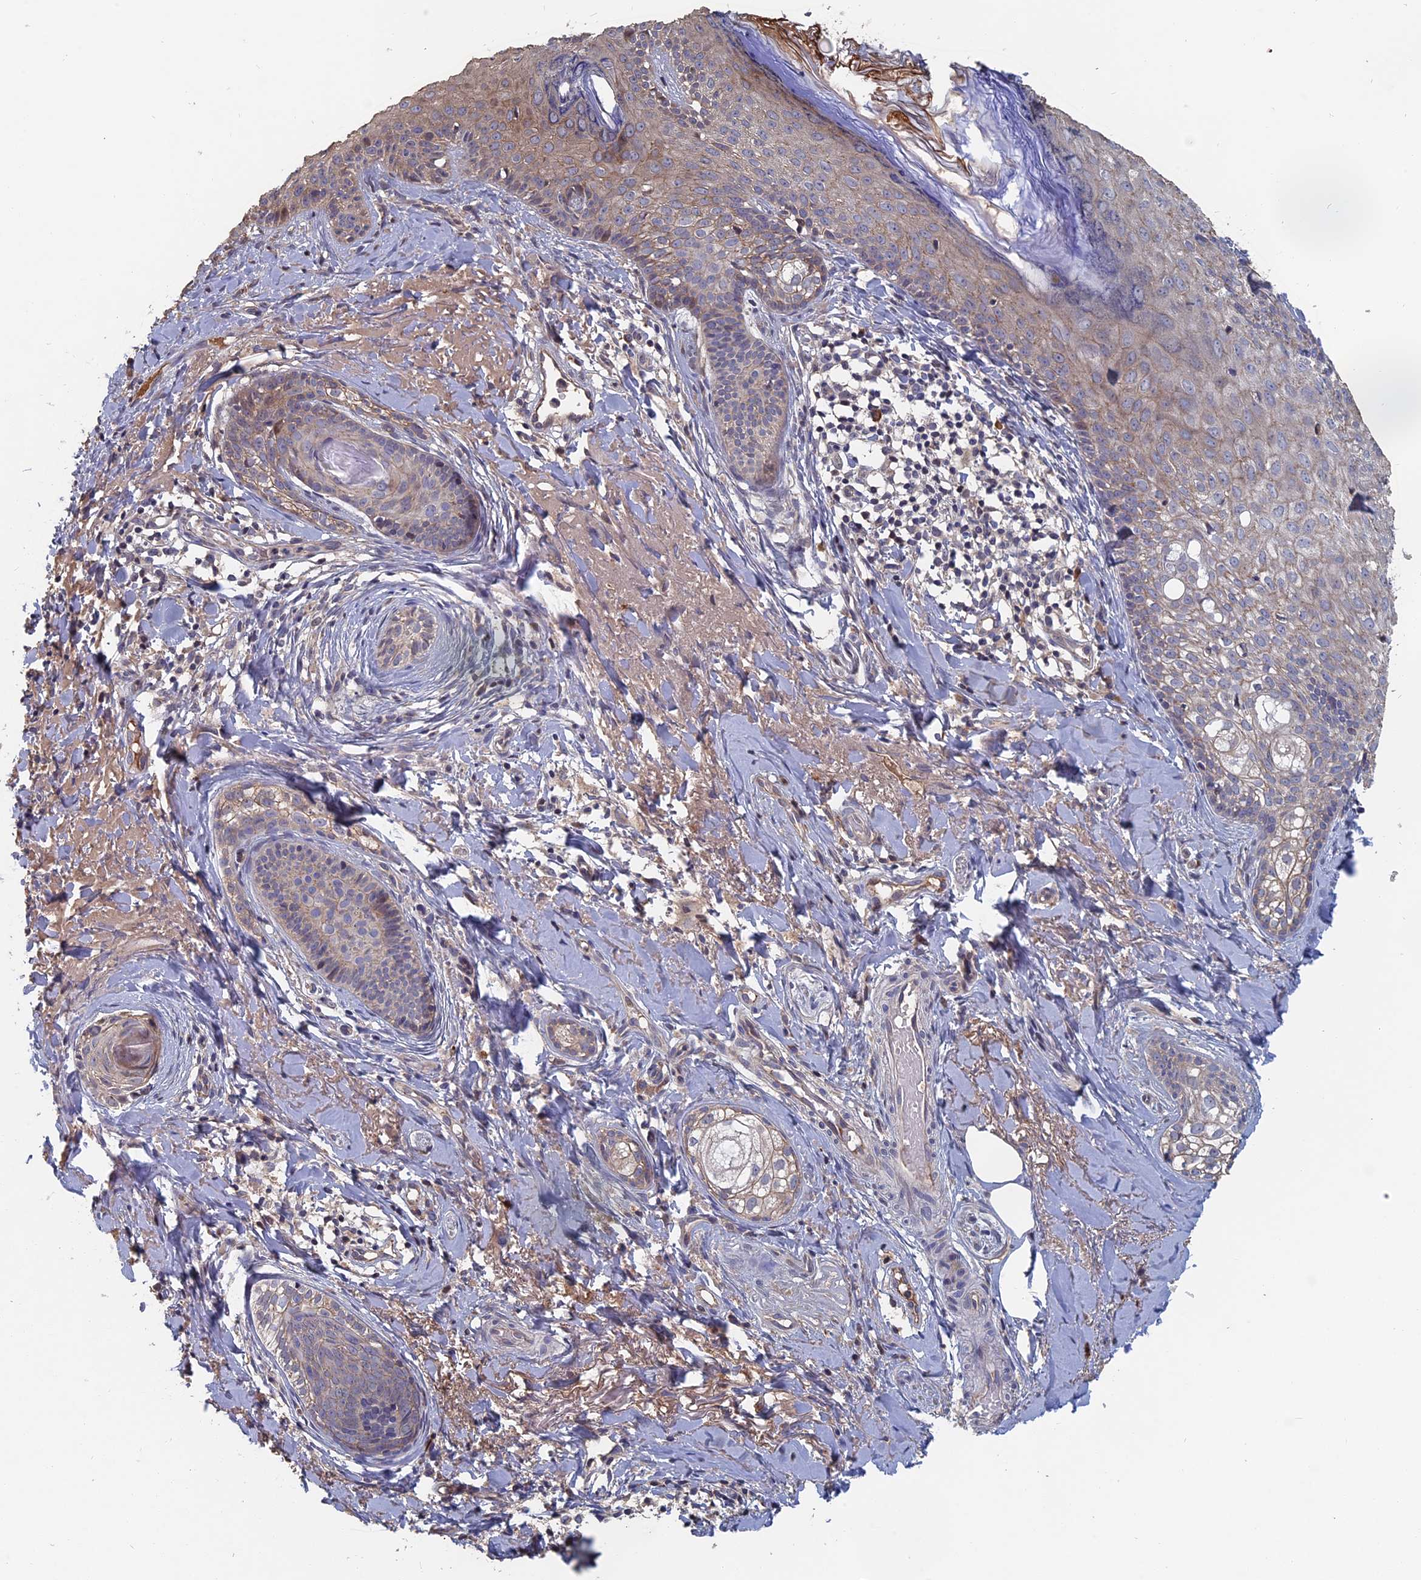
{"staining": {"intensity": "weak", "quantity": "<25%", "location": "cytoplasmic/membranous"}, "tissue": "skin cancer", "cell_type": "Tumor cells", "image_type": "cancer", "snomed": [{"axis": "morphology", "description": "Basal cell carcinoma"}, {"axis": "topography", "description": "Skin"}], "caption": "A micrograph of basal cell carcinoma (skin) stained for a protein shows no brown staining in tumor cells.", "gene": "SLC33A1", "patient": {"sex": "female", "age": 76}}